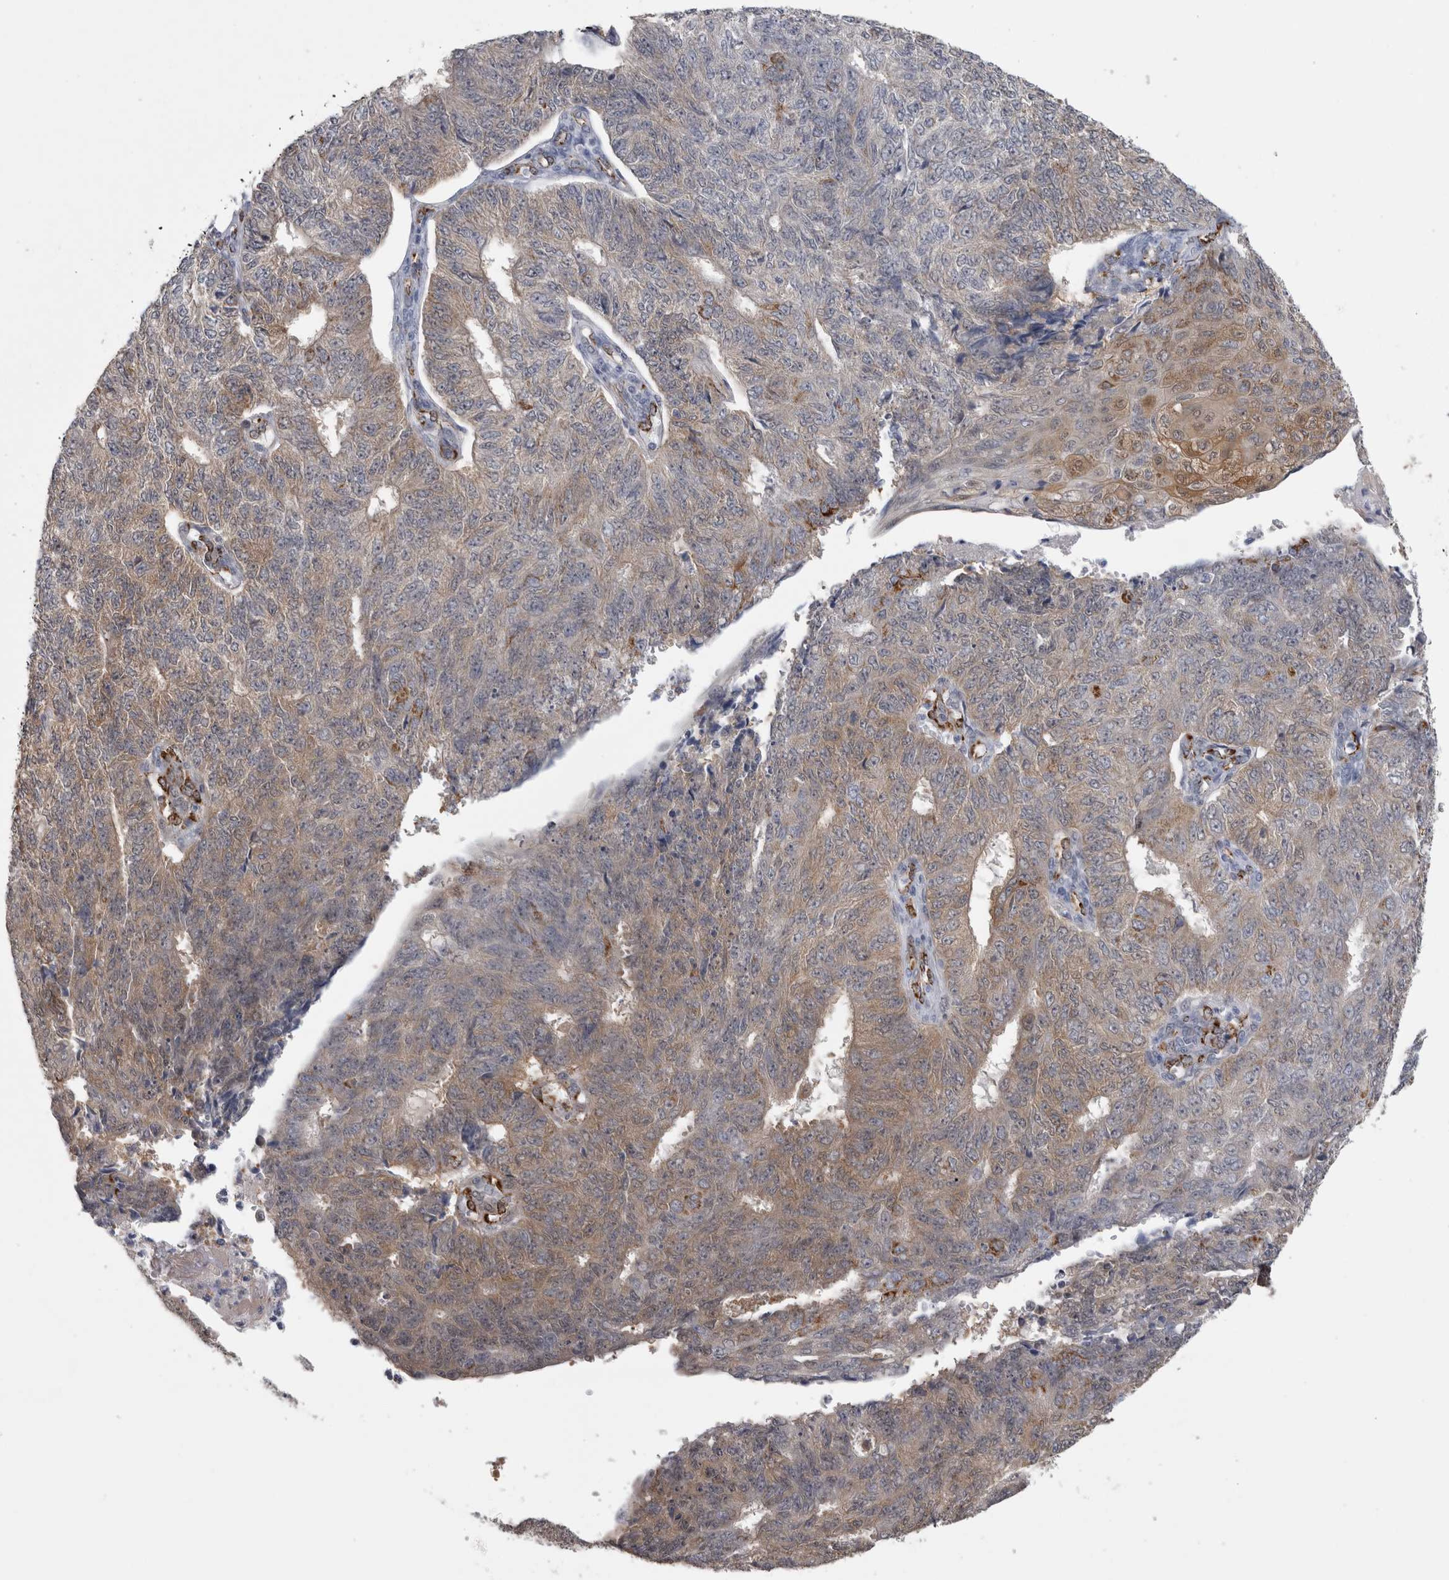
{"staining": {"intensity": "weak", "quantity": ">75%", "location": "cytoplasmic/membranous"}, "tissue": "endometrial cancer", "cell_type": "Tumor cells", "image_type": "cancer", "snomed": [{"axis": "morphology", "description": "Adenocarcinoma, NOS"}, {"axis": "topography", "description": "Endometrium"}], "caption": "IHC of human endometrial adenocarcinoma displays low levels of weak cytoplasmic/membranous expression in about >75% of tumor cells.", "gene": "ACOT7", "patient": {"sex": "female", "age": 32}}